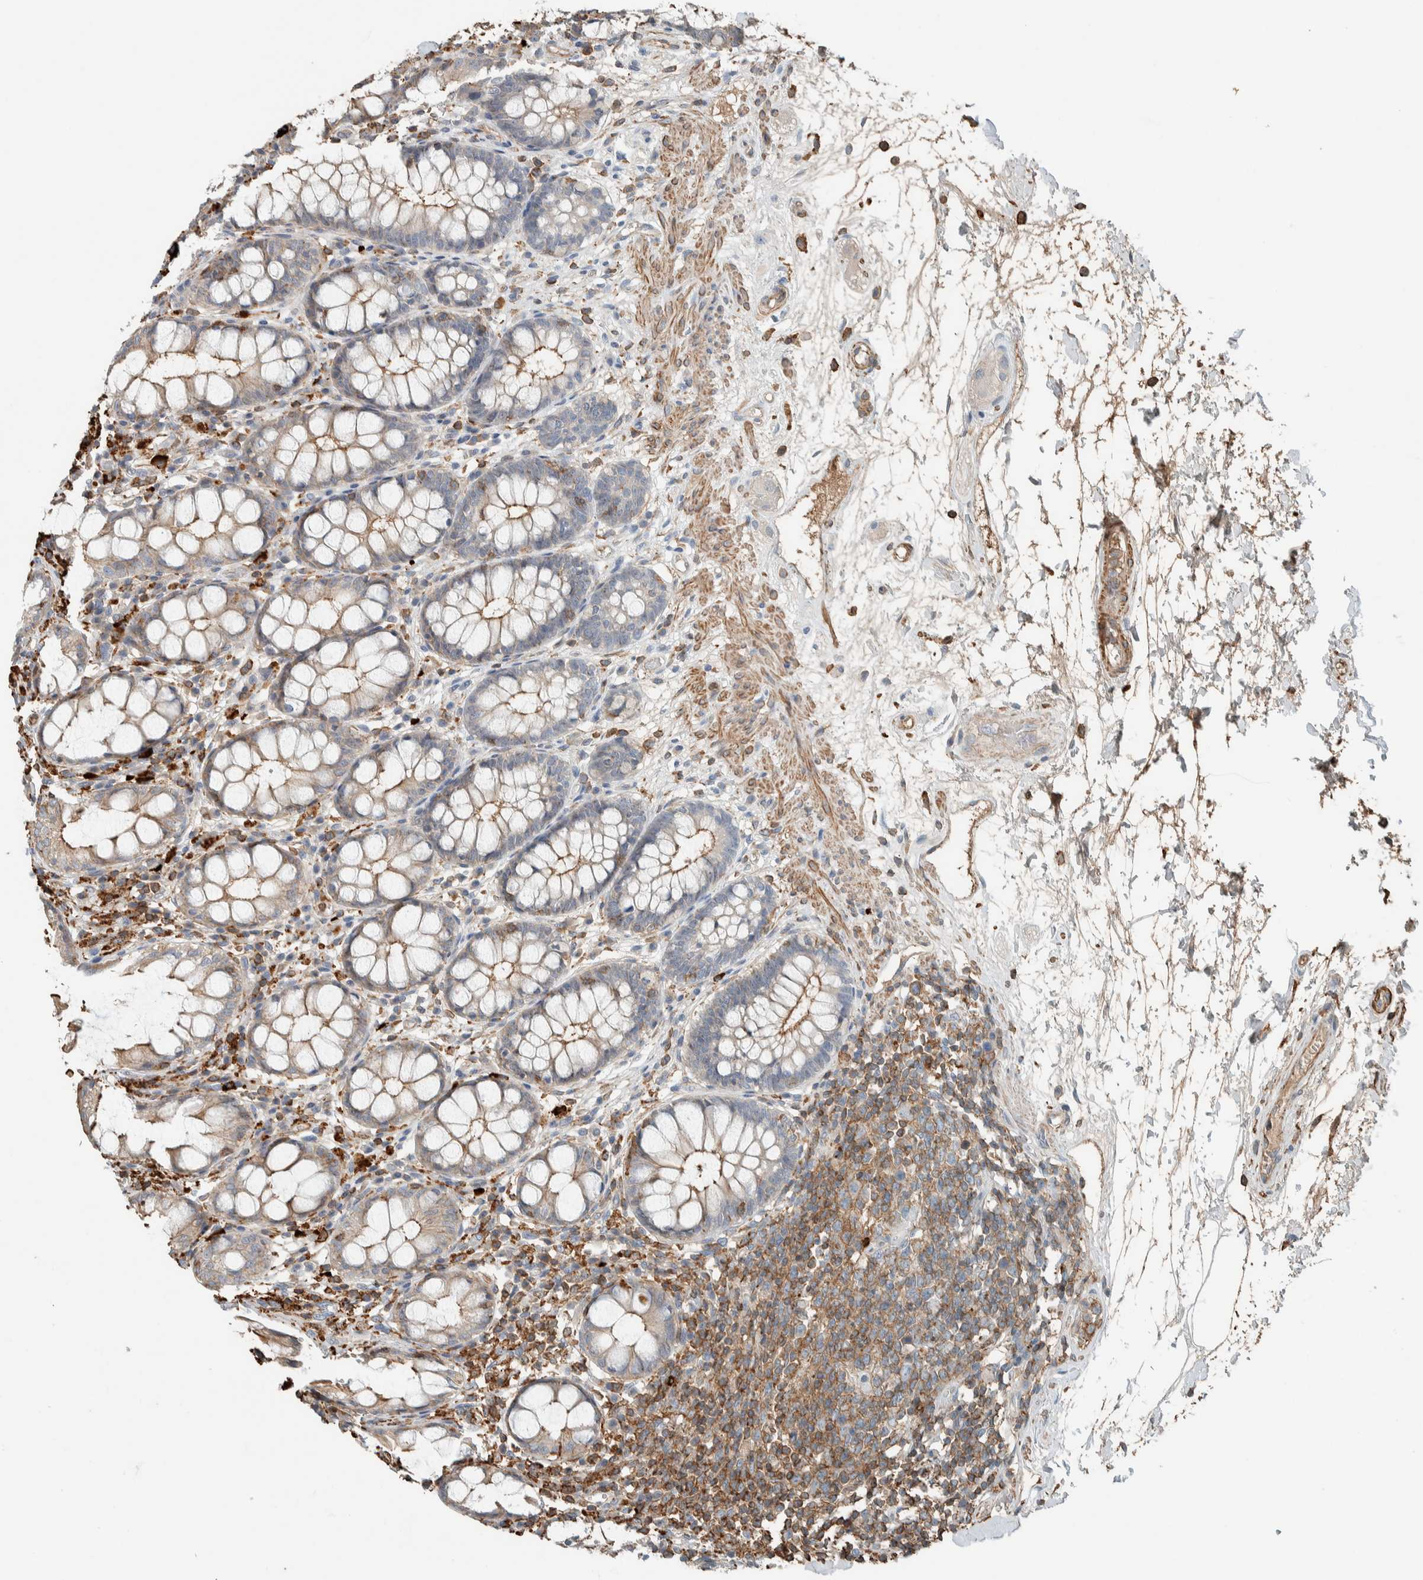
{"staining": {"intensity": "moderate", "quantity": "<25%", "location": "cytoplasmic/membranous"}, "tissue": "rectum", "cell_type": "Glandular cells", "image_type": "normal", "snomed": [{"axis": "morphology", "description": "Normal tissue, NOS"}, {"axis": "topography", "description": "Rectum"}], "caption": "Moderate cytoplasmic/membranous protein expression is present in approximately <25% of glandular cells in rectum.", "gene": "CTBP2", "patient": {"sex": "male", "age": 64}}